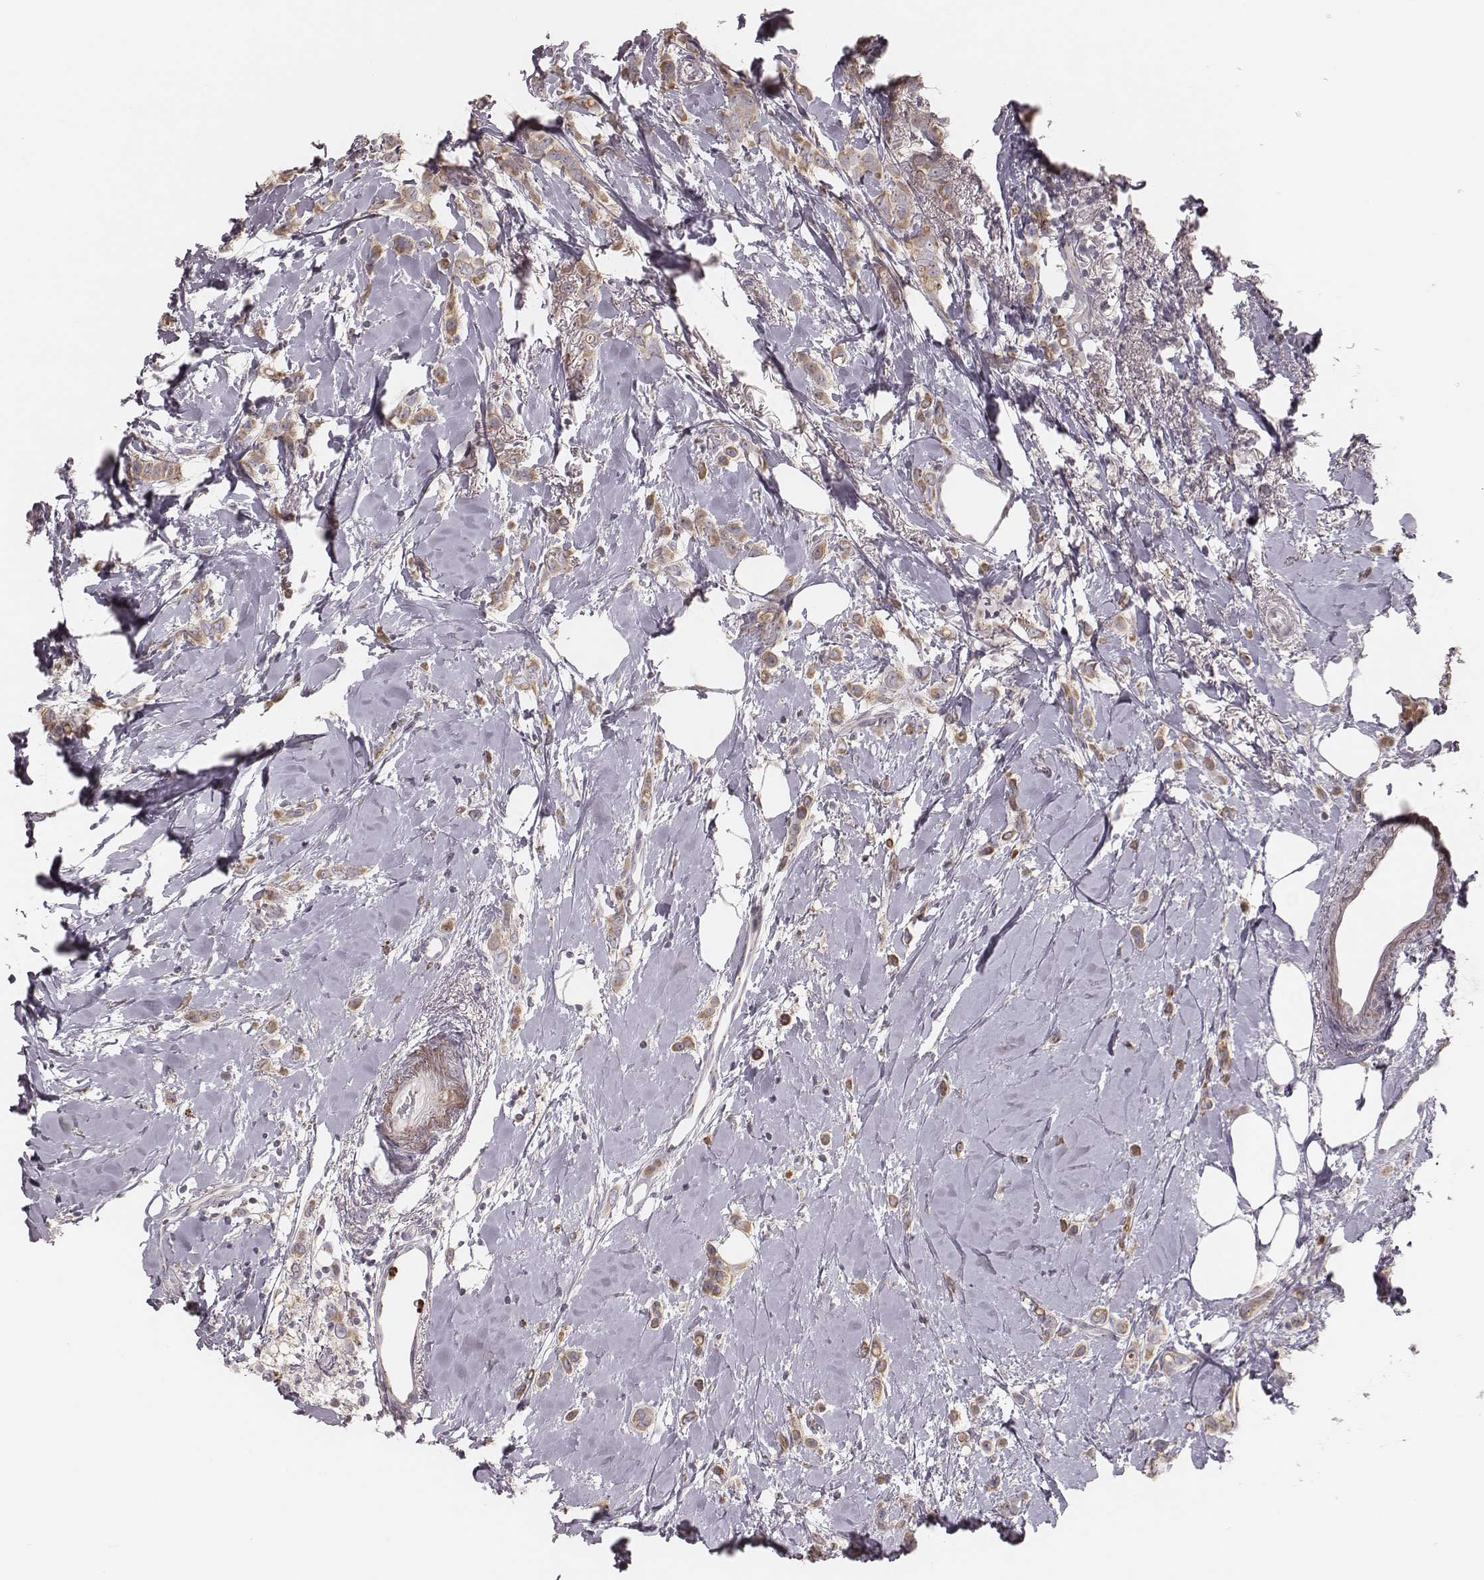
{"staining": {"intensity": "moderate", "quantity": ">75%", "location": "cytoplasmic/membranous"}, "tissue": "breast cancer", "cell_type": "Tumor cells", "image_type": "cancer", "snomed": [{"axis": "morphology", "description": "Lobular carcinoma"}, {"axis": "topography", "description": "Breast"}], "caption": "Immunohistochemical staining of breast lobular carcinoma reveals medium levels of moderate cytoplasmic/membranous protein expression in approximately >75% of tumor cells.", "gene": "ABCA7", "patient": {"sex": "female", "age": 66}}